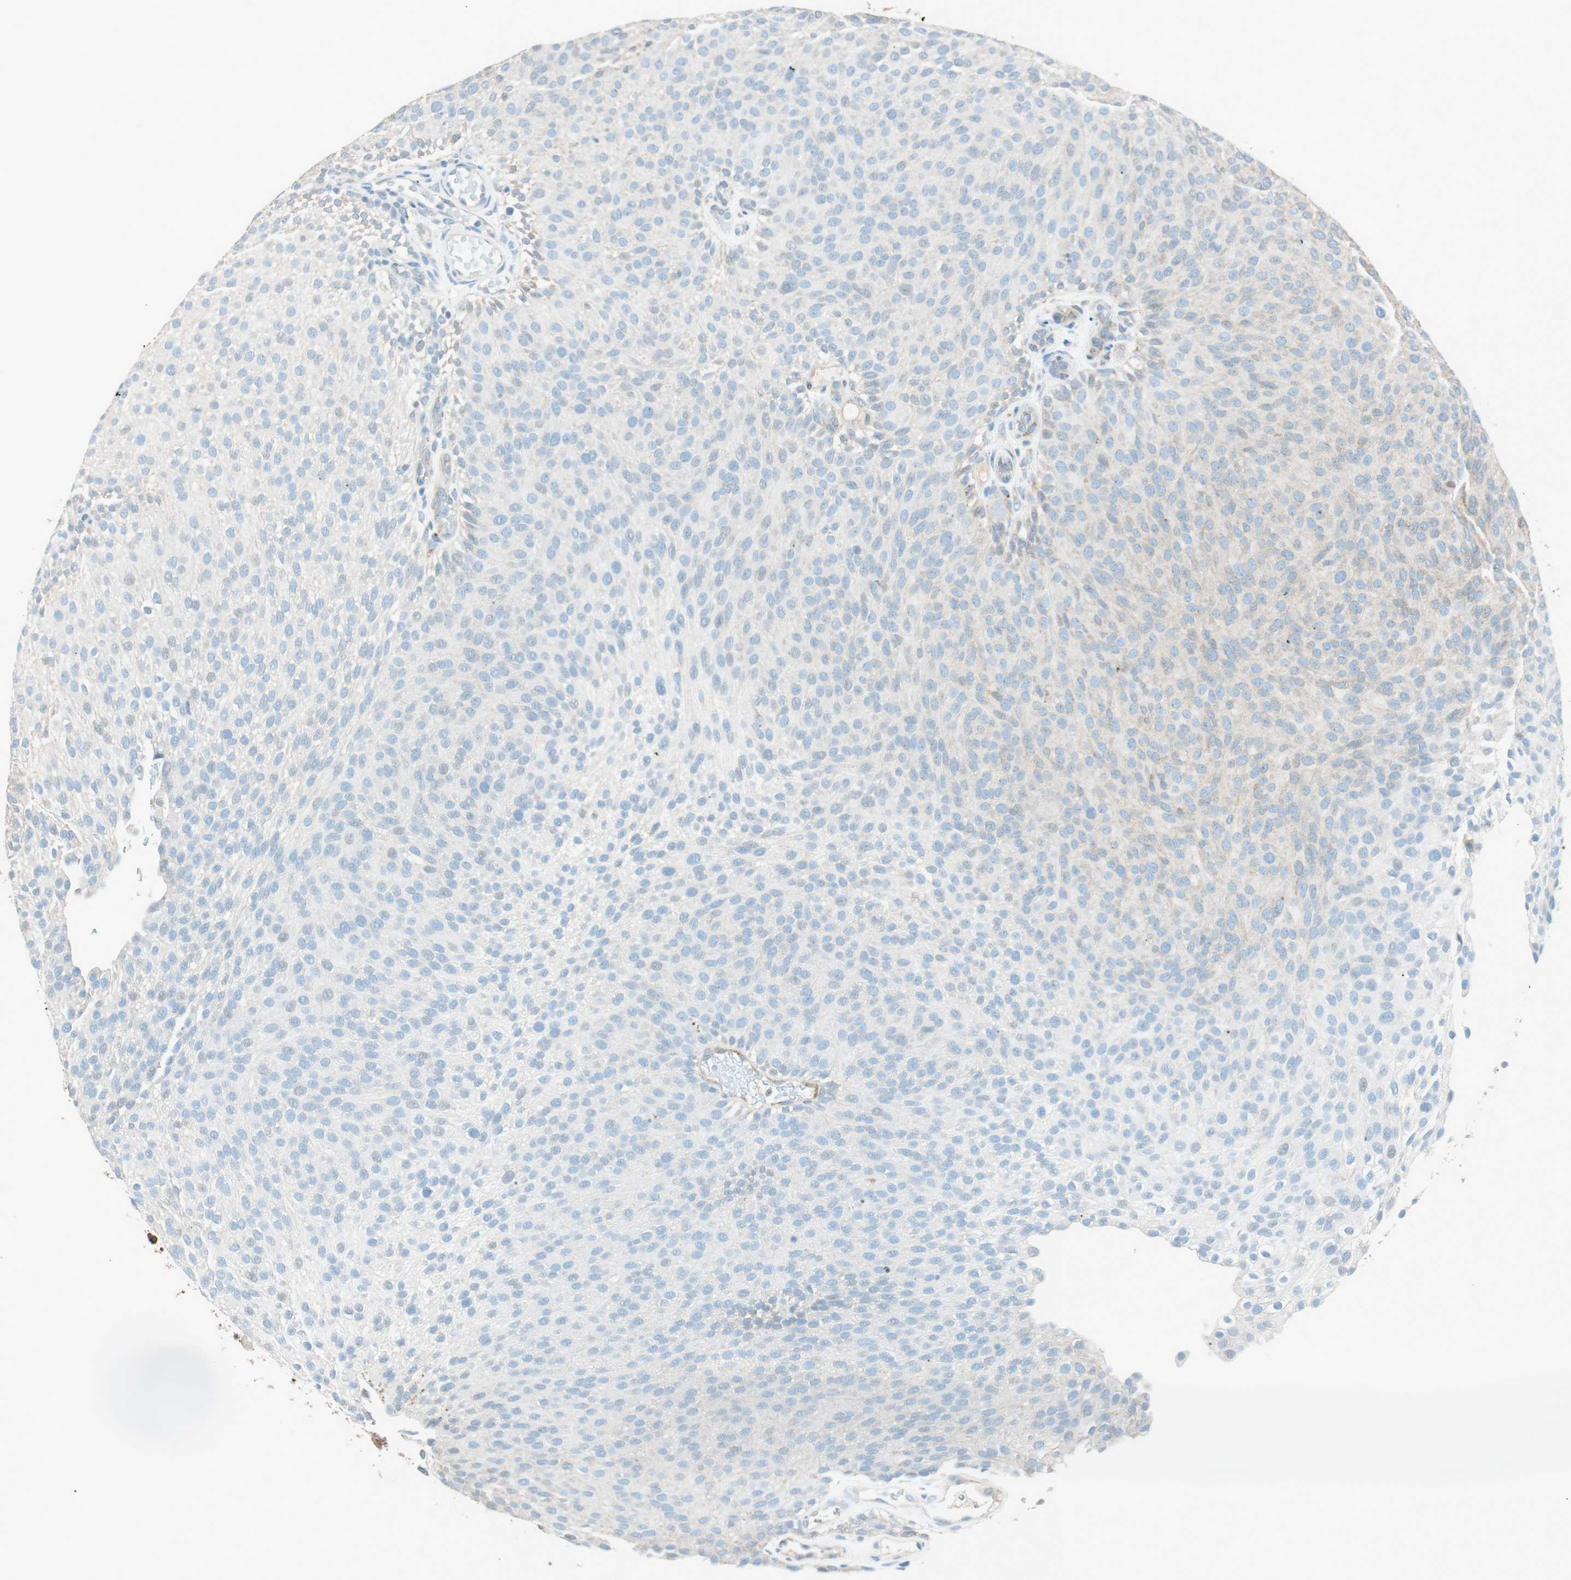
{"staining": {"intensity": "negative", "quantity": "none", "location": "none"}, "tissue": "urothelial cancer", "cell_type": "Tumor cells", "image_type": "cancer", "snomed": [{"axis": "morphology", "description": "Urothelial carcinoma, Low grade"}, {"axis": "topography", "description": "Urinary bladder"}], "caption": "Immunohistochemistry (IHC) micrograph of urothelial cancer stained for a protein (brown), which reveals no positivity in tumor cells.", "gene": "PRKCSH", "patient": {"sex": "male", "age": 78}}